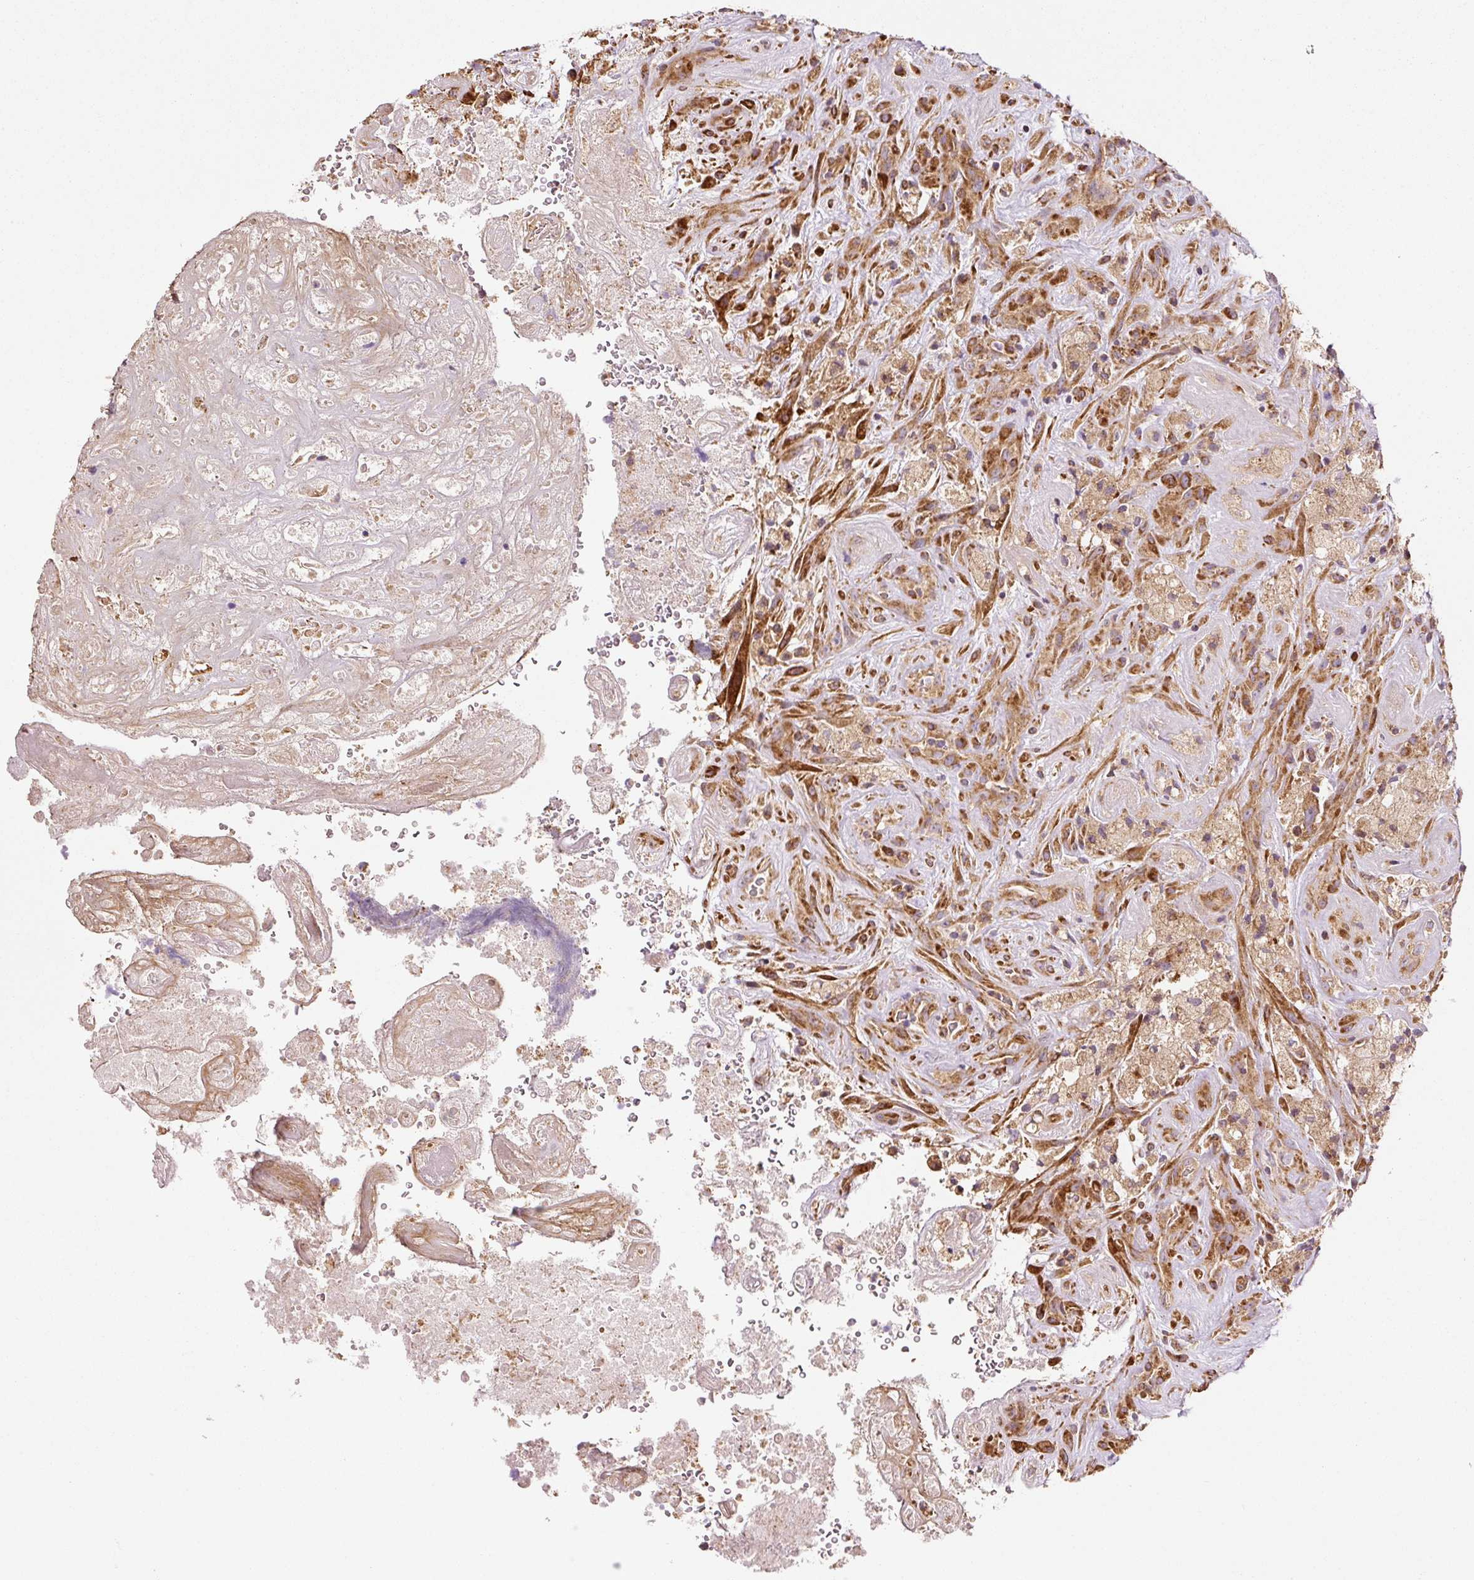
{"staining": {"intensity": "moderate", "quantity": ">75%", "location": "cytoplasmic/membranous"}, "tissue": "glioma", "cell_type": "Tumor cells", "image_type": "cancer", "snomed": [{"axis": "morphology", "description": "Glioma, malignant, High grade"}, {"axis": "topography", "description": "Brain"}], "caption": "This micrograph demonstrates malignant high-grade glioma stained with immunohistochemistry to label a protein in brown. The cytoplasmic/membranous of tumor cells show moderate positivity for the protein. Nuclei are counter-stained blue.", "gene": "ISCU", "patient": {"sex": "male", "age": 69}}